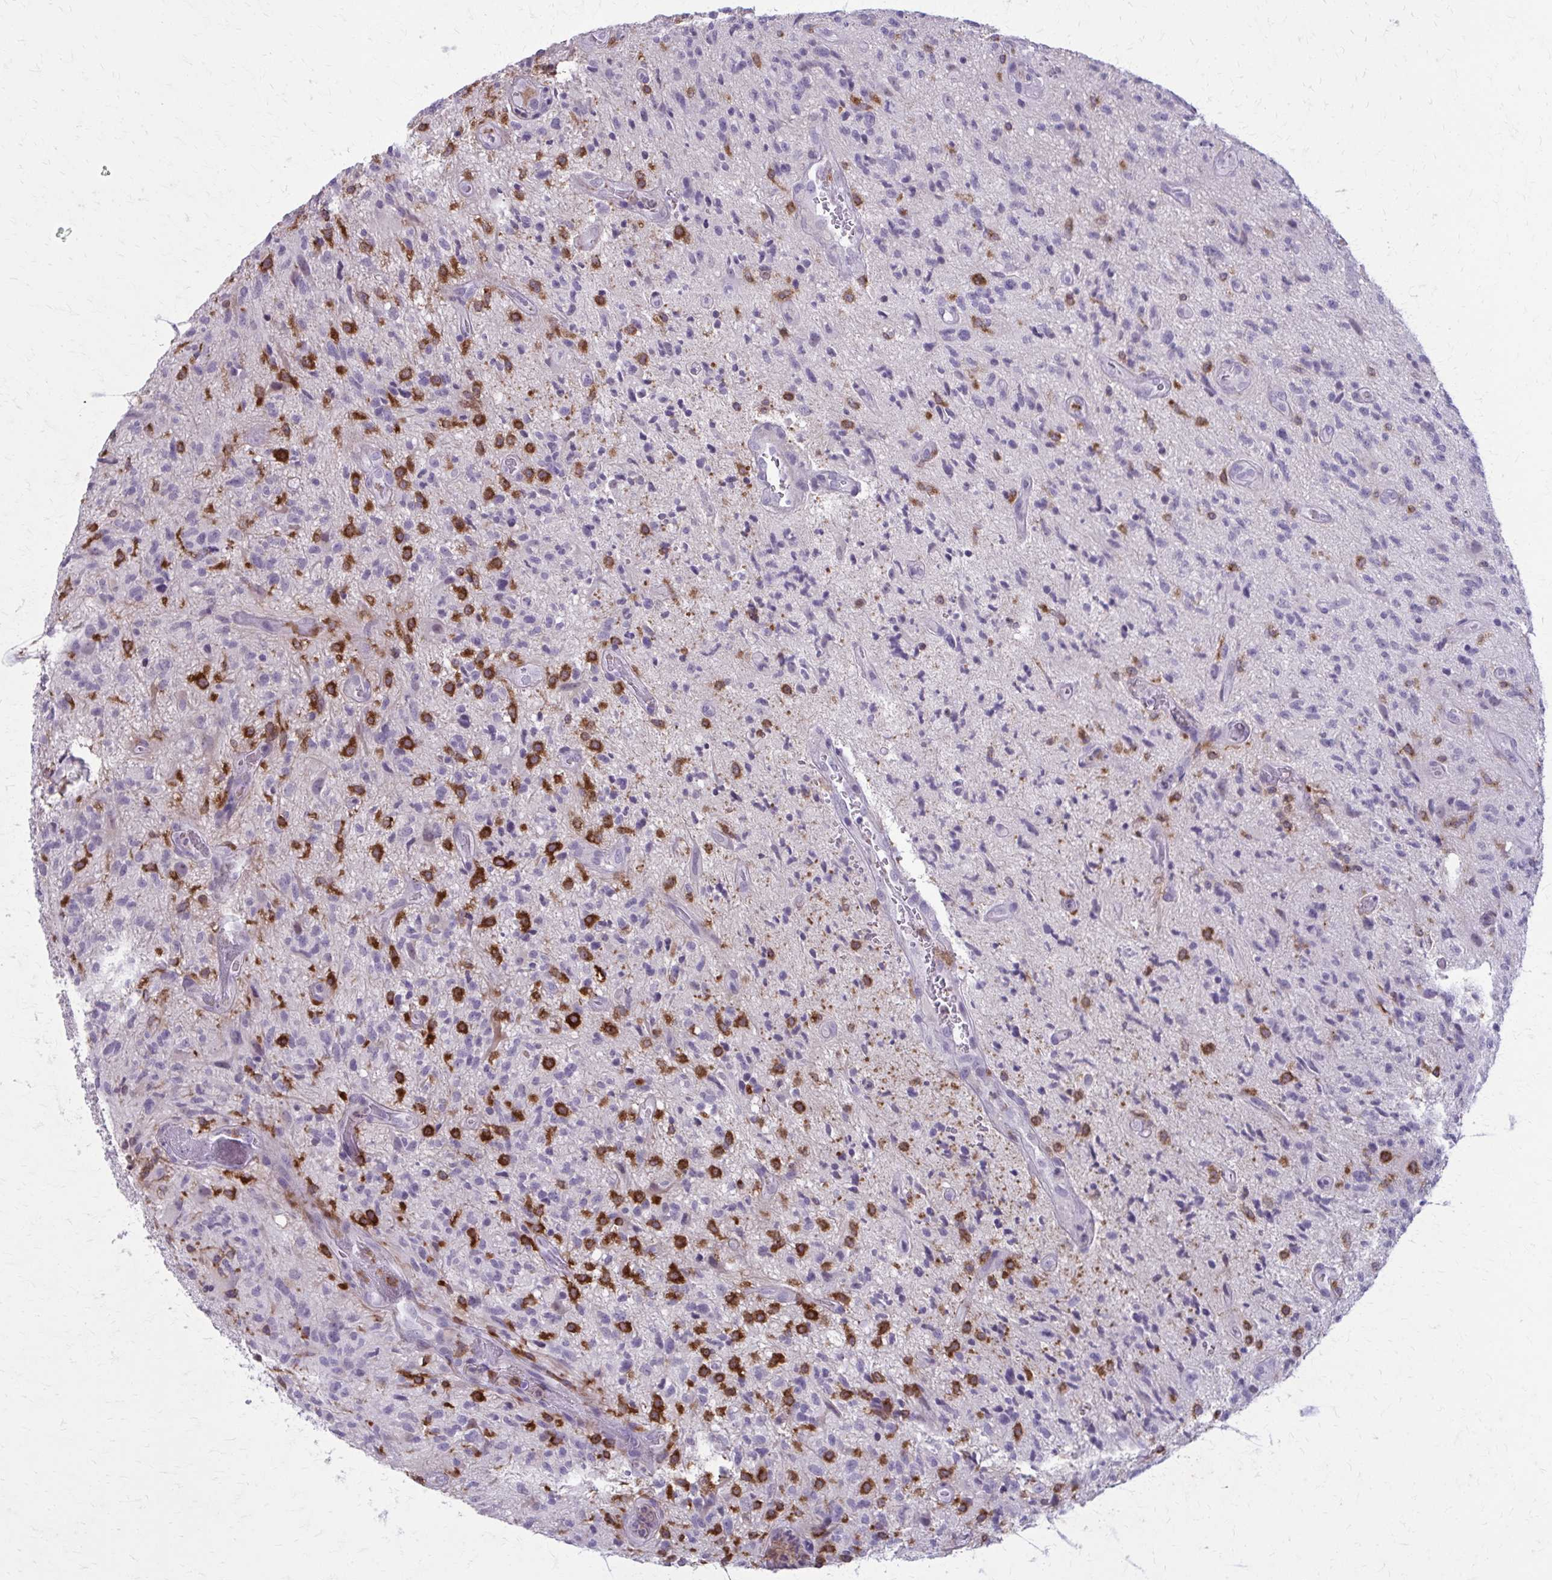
{"staining": {"intensity": "strong", "quantity": "<25%", "location": "cytoplasmic/membranous"}, "tissue": "glioma", "cell_type": "Tumor cells", "image_type": "cancer", "snomed": [{"axis": "morphology", "description": "Glioma, malignant, High grade"}, {"axis": "topography", "description": "Brain"}], "caption": "There is medium levels of strong cytoplasmic/membranous positivity in tumor cells of glioma, as demonstrated by immunohistochemical staining (brown color).", "gene": "CARD9", "patient": {"sex": "male", "age": 67}}